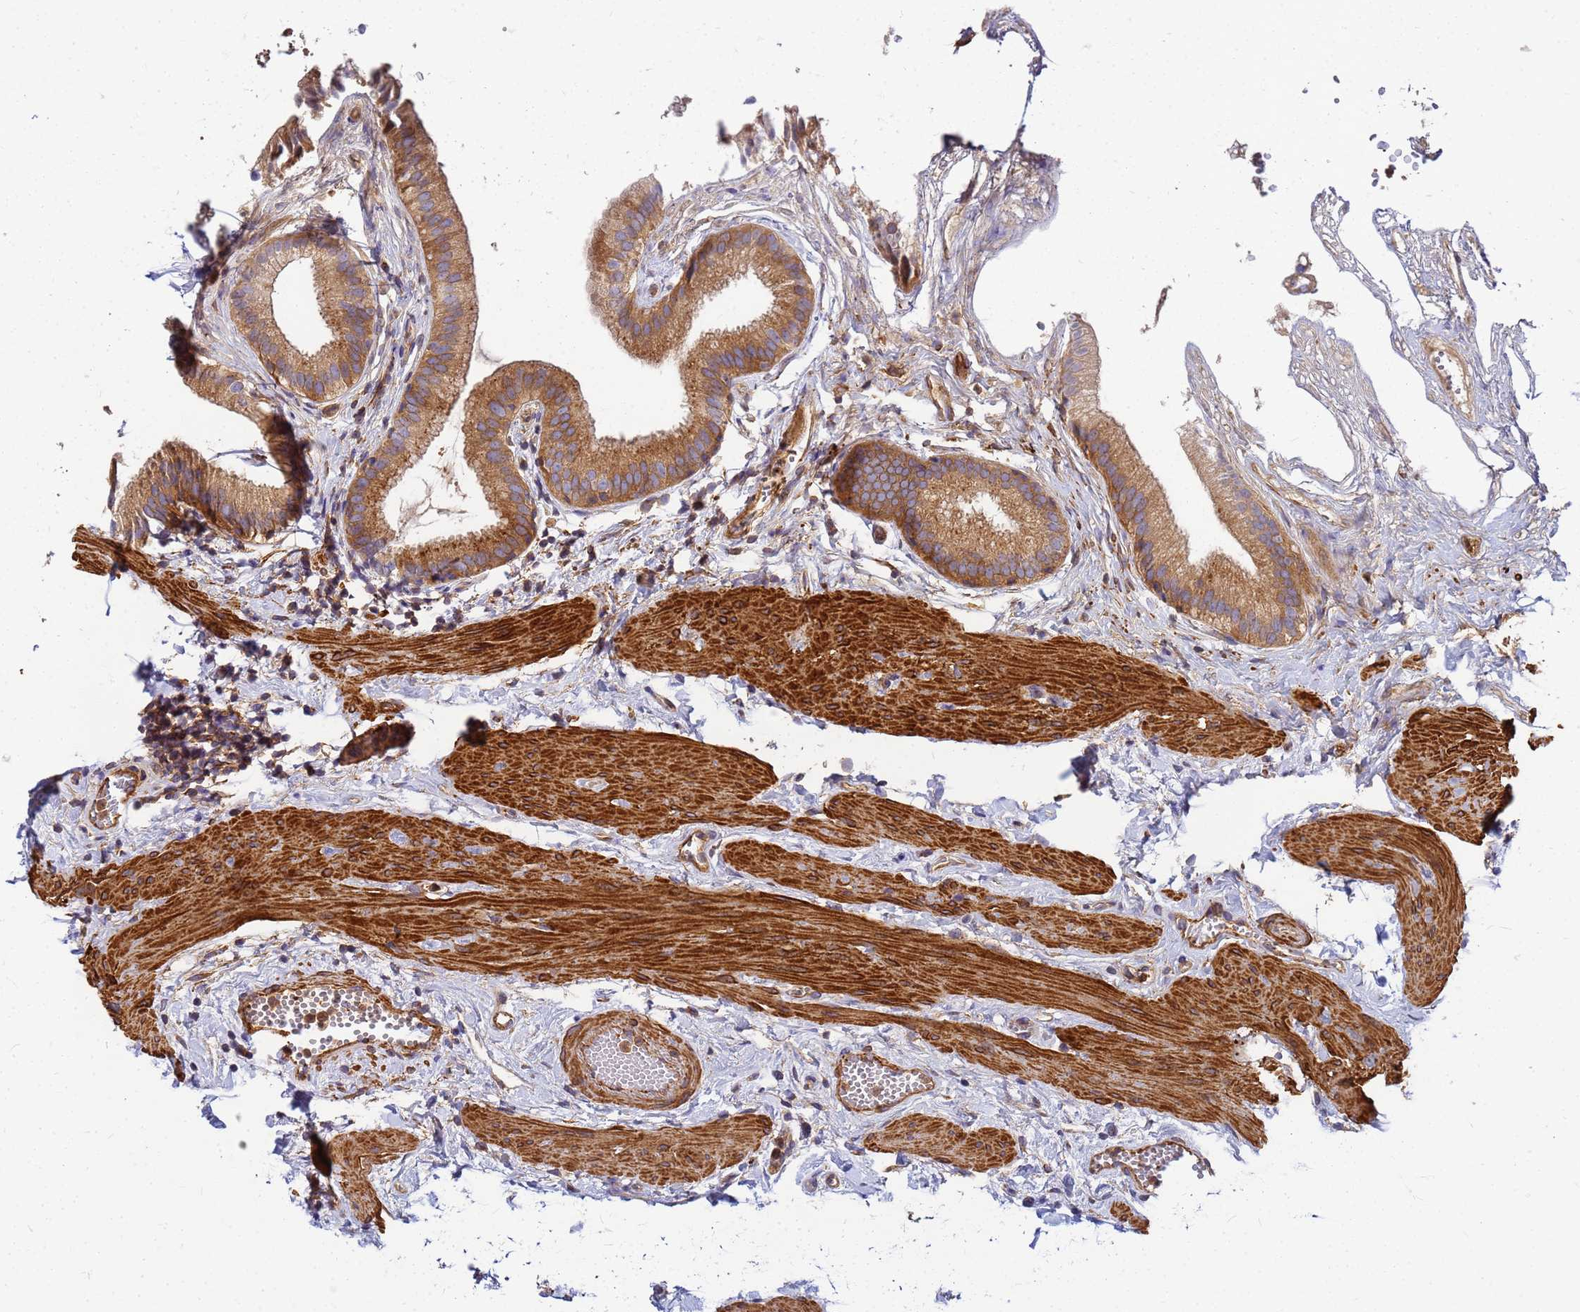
{"staining": {"intensity": "moderate", "quantity": ">75%", "location": "cytoplasmic/membranous"}, "tissue": "gallbladder", "cell_type": "Glandular cells", "image_type": "normal", "snomed": [{"axis": "morphology", "description": "Normal tissue, NOS"}, {"axis": "topography", "description": "Gallbladder"}], "caption": "Immunohistochemical staining of normal human gallbladder displays moderate cytoplasmic/membranous protein positivity in approximately >75% of glandular cells.", "gene": "C2CD5", "patient": {"sex": "female", "age": 54}}